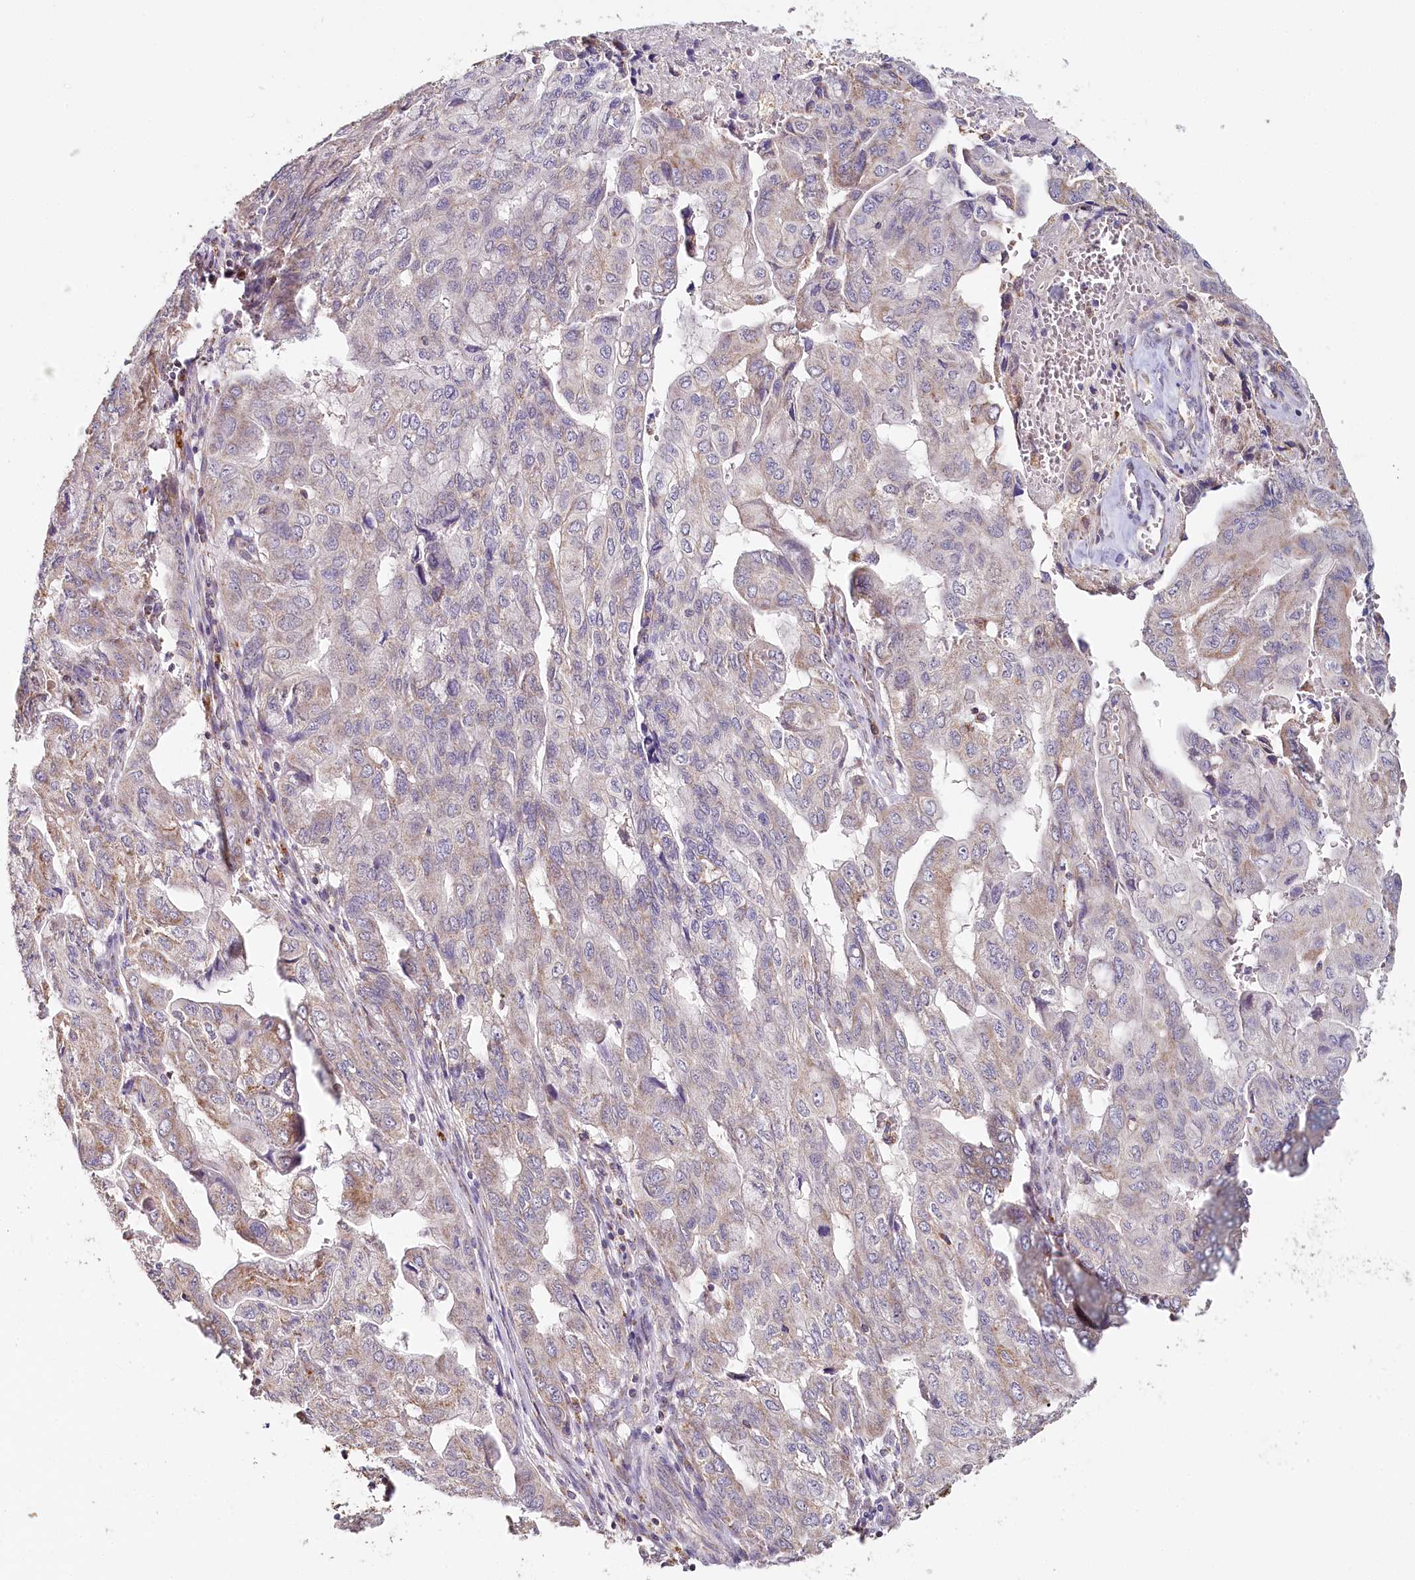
{"staining": {"intensity": "weak", "quantity": "<25%", "location": "cytoplasmic/membranous"}, "tissue": "pancreatic cancer", "cell_type": "Tumor cells", "image_type": "cancer", "snomed": [{"axis": "morphology", "description": "Adenocarcinoma, NOS"}, {"axis": "topography", "description": "Pancreas"}], "caption": "High magnification brightfield microscopy of pancreatic cancer stained with DAB (3,3'-diaminobenzidine) (brown) and counterstained with hematoxylin (blue): tumor cells show no significant staining.", "gene": "MMP25", "patient": {"sex": "male", "age": 51}}